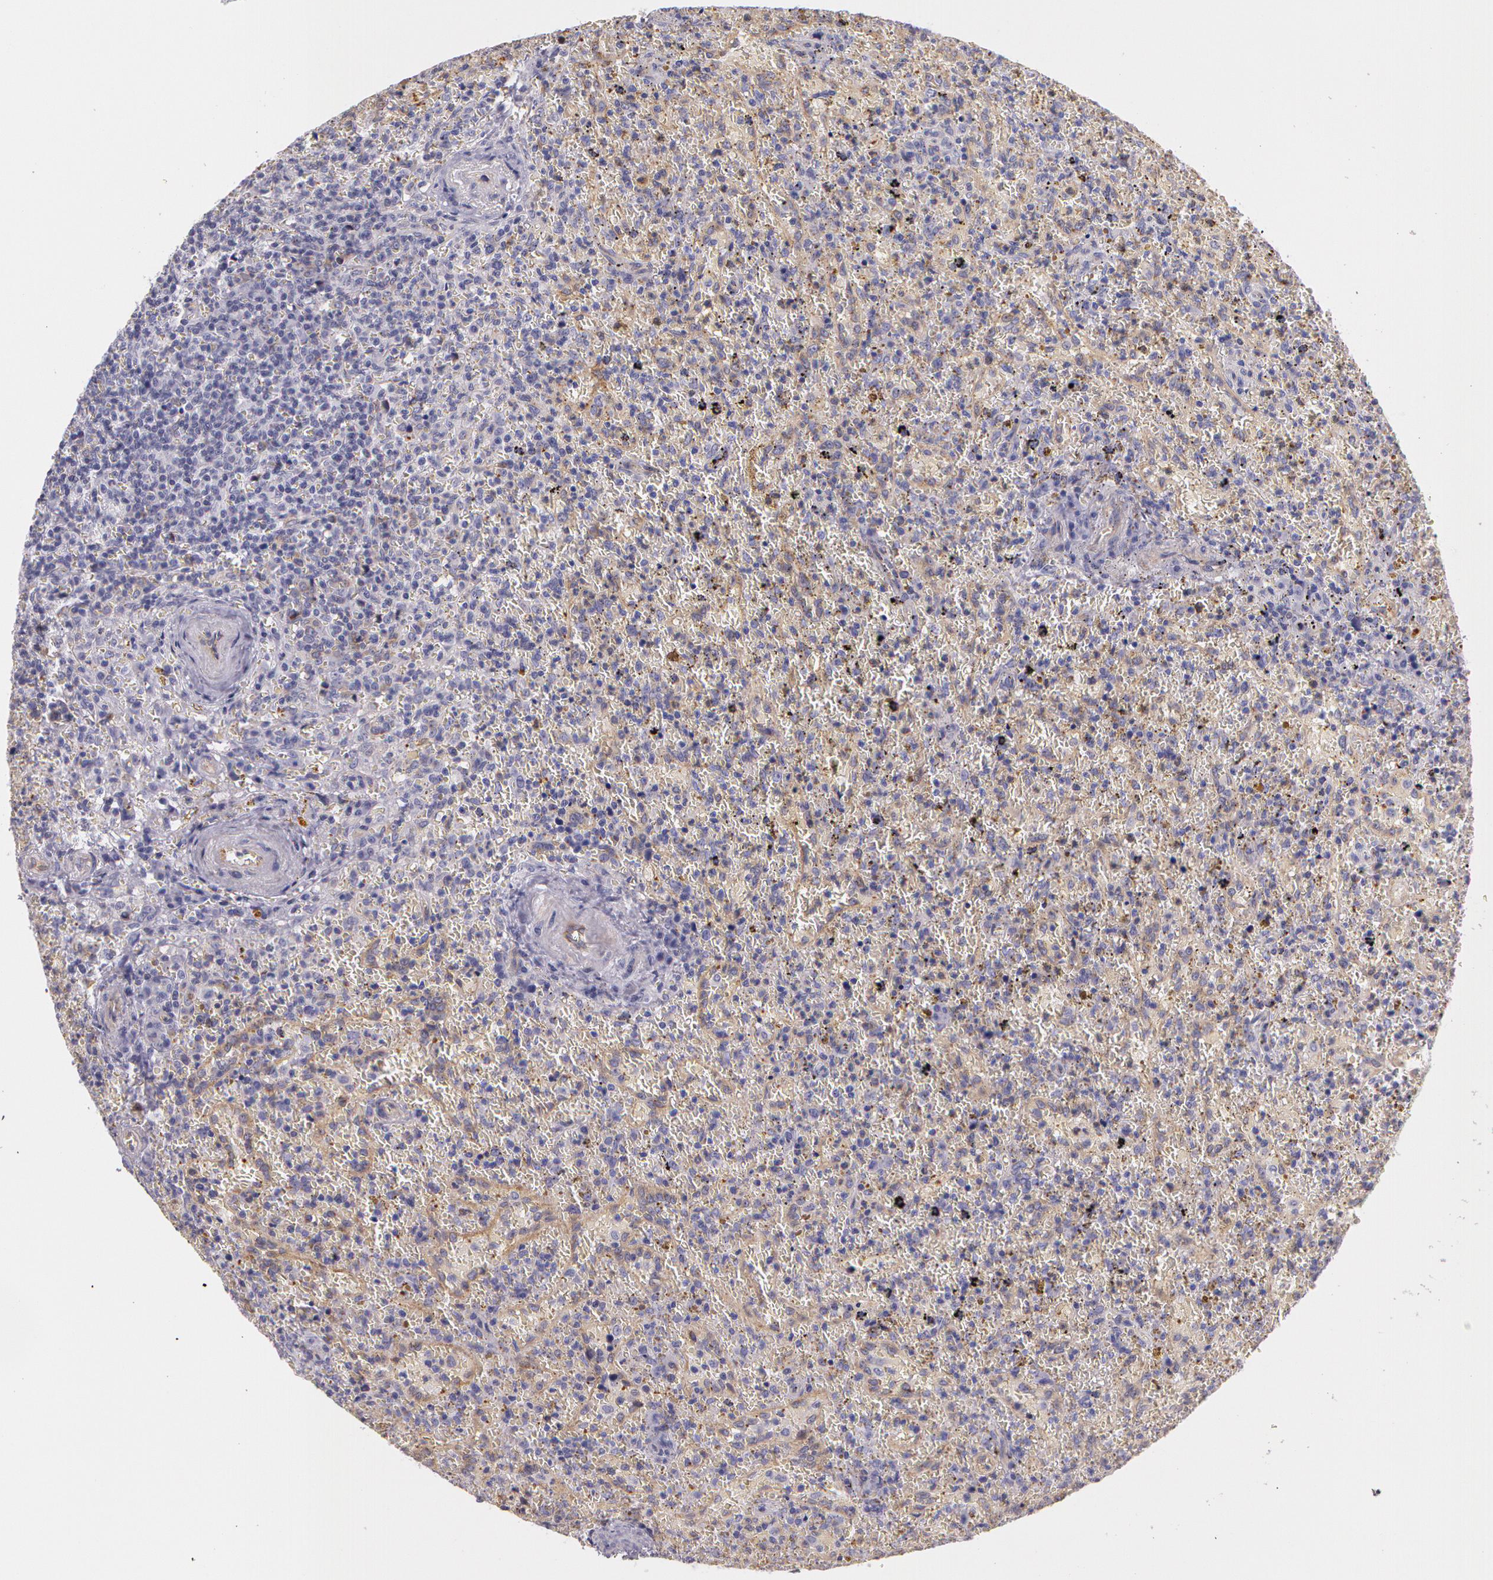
{"staining": {"intensity": "negative", "quantity": "none", "location": "none"}, "tissue": "lymphoma", "cell_type": "Tumor cells", "image_type": "cancer", "snomed": [{"axis": "morphology", "description": "Malignant lymphoma, non-Hodgkin's type, High grade"}, {"axis": "topography", "description": "Spleen"}, {"axis": "topography", "description": "Lymph node"}], "caption": "High-grade malignant lymphoma, non-Hodgkin's type stained for a protein using immunohistochemistry (IHC) exhibits no expression tumor cells.", "gene": "APP", "patient": {"sex": "female", "age": 70}}